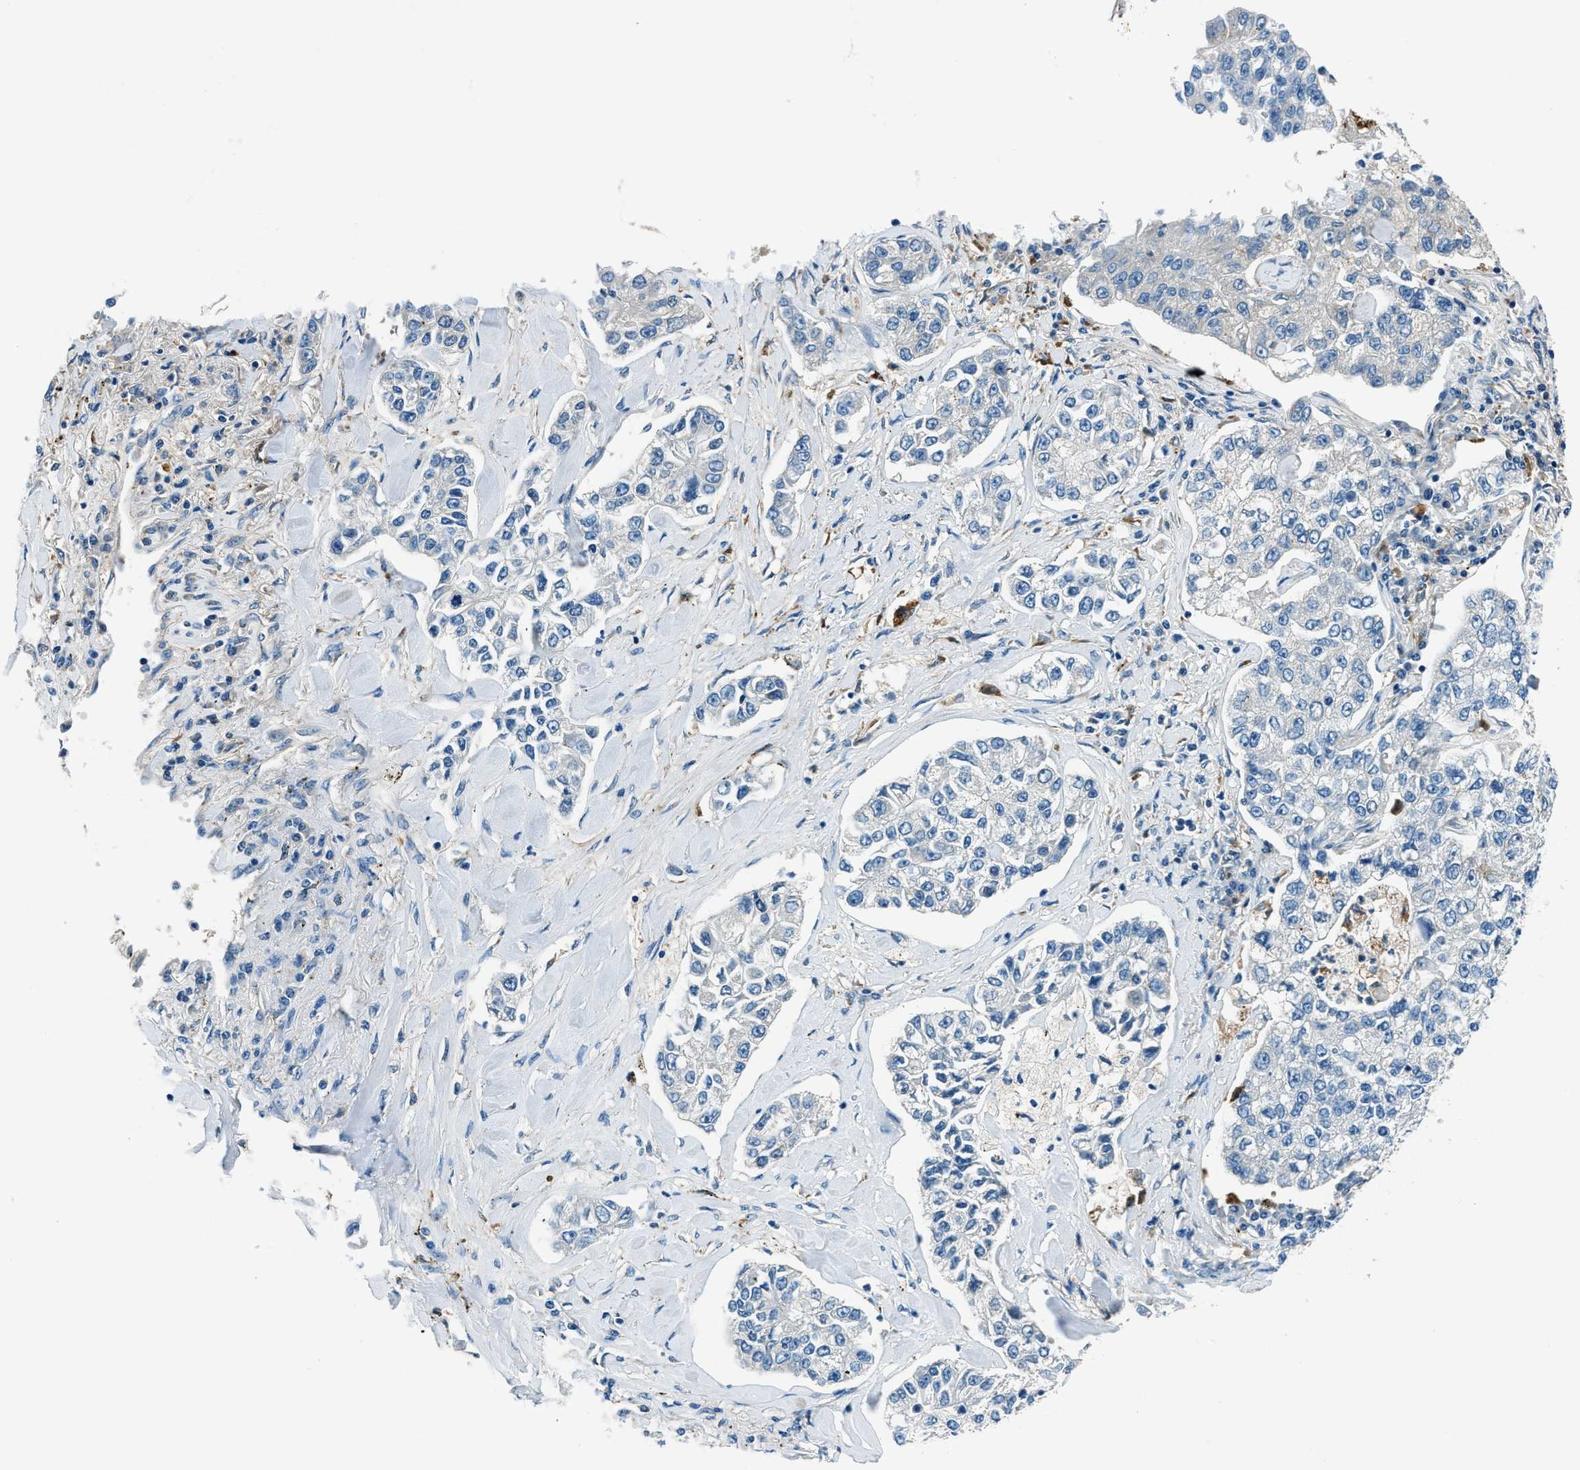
{"staining": {"intensity": "negative", "quantity": "none", "location": "none"}, "tissue": "lung cancer", "cell_type": "Tumor cells", "image_type": "cancer", "snomed": [{"axis": "morphology", "description": "Adenocarcinoma, NOS"}, {"axis": "topography", "description": "Lung"}], "caption": "This is an immunohistochemistry photomicrograph of lung cancer. There is no expression in tumor cells.", "gene": "SLC19A2", "patient": {"sex": "male", "age": 49}}